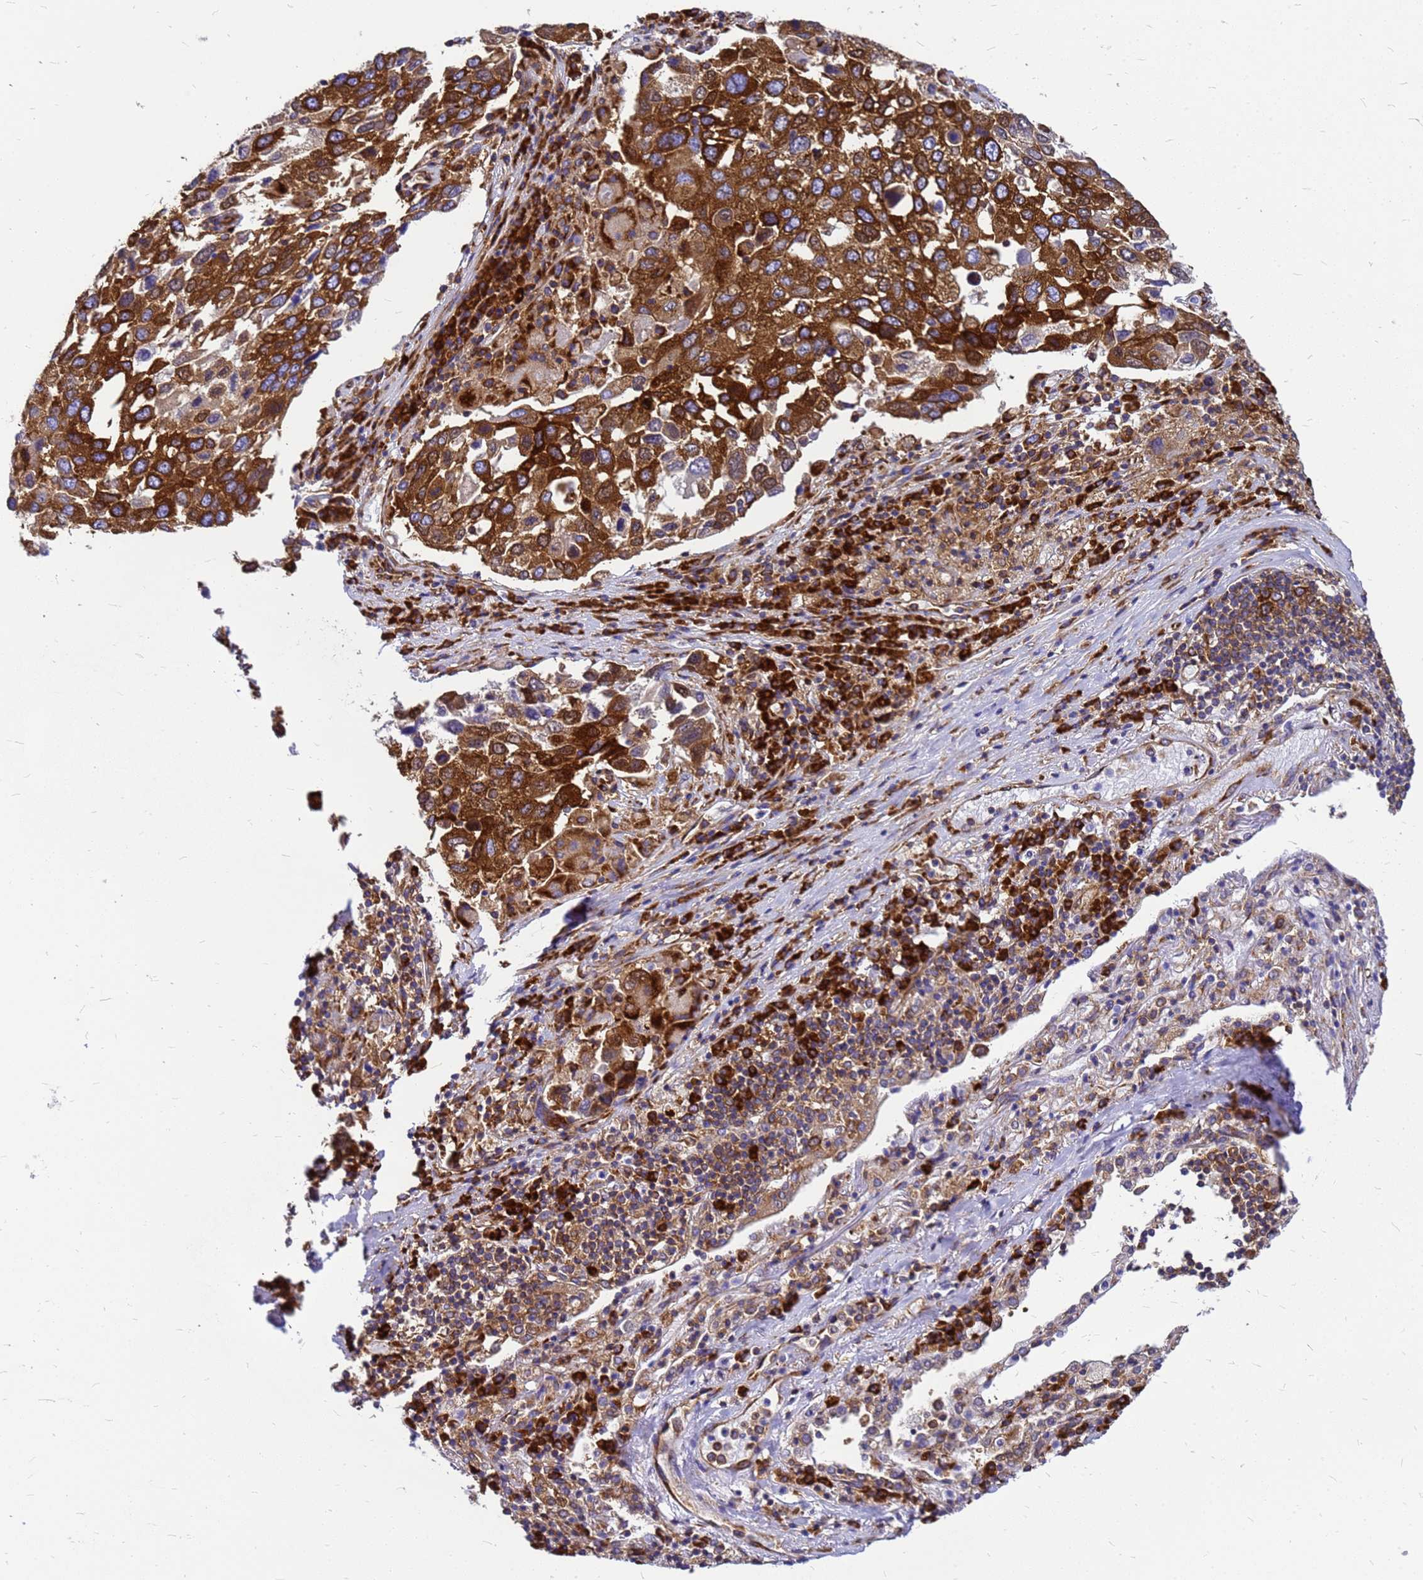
{"staining": {"intensity": "strong", "quantity": ">75%", "location": "cytoplasmic/membranous"}, "tissue": "lung cancer", "cell_type": "Tumor cells", "image_type": "cancer", "snomed": [{"axis": "morphology", "description": "Squamous cell carcinoma, NOS"}, {"axis": "topography", "description": "Lung"}], "caption": "Immunohistochemistry micrograph of neoplastic tissue: squamous cell carcinoma (lung) stained using immunohistochemistry exhibits high levels of strong protein expression localized specifically in the cytoplasmic/membranous of tumor cells, appearing as a cytoplasmic/membranous brown color.", "gene": "EEF1D", "patient": {"sex": "male", "age": 65}}